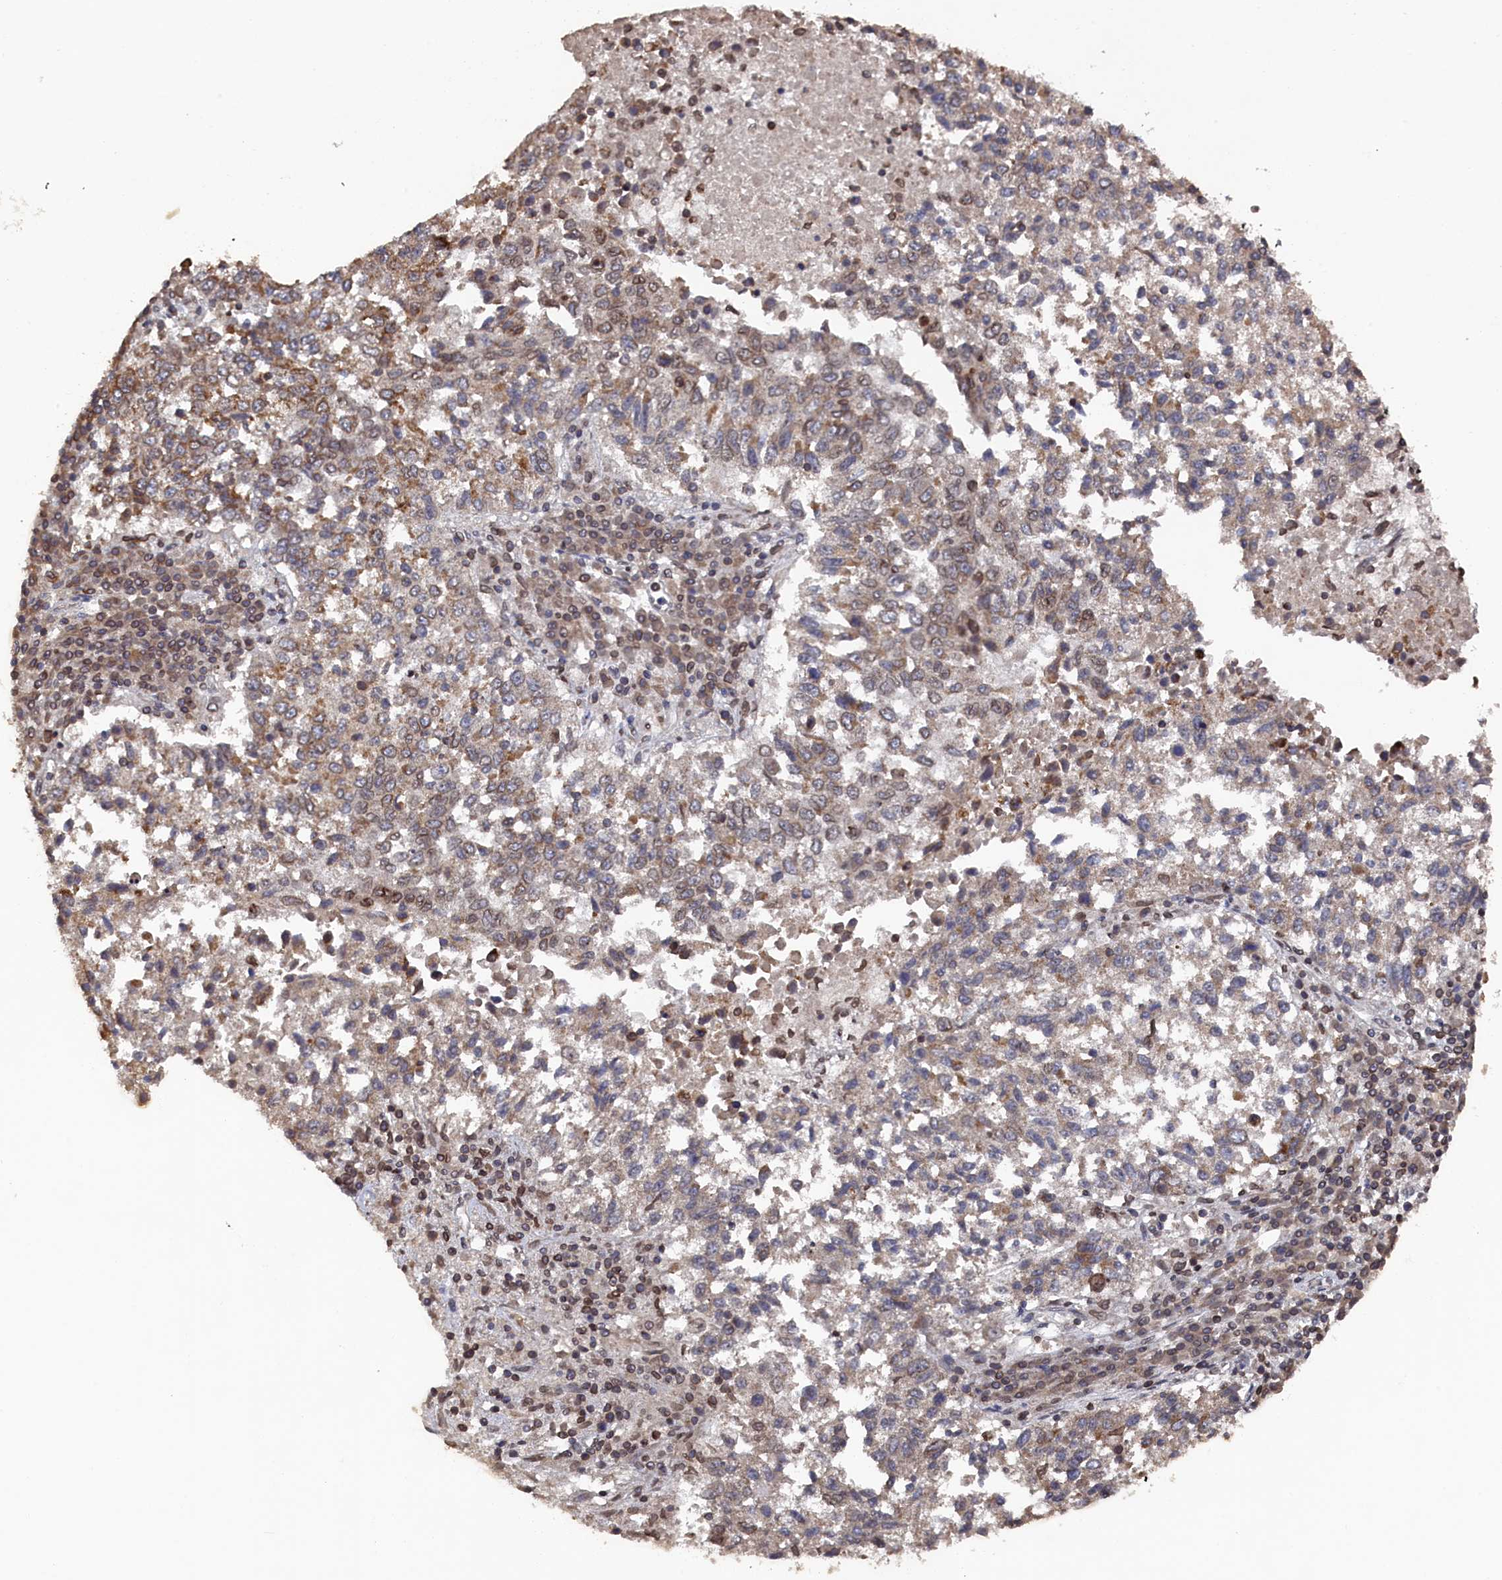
{"staining": {"intensity": "moderate", "quantity": "<25%", "location": "cytoplasmic/membranous"}, "tissue": "lung cancer", "cell_type": "Tumor cells", "image_type": "cancer", "snomed": [{"axis": "morphology", "description": "Squamous cell carcinoma, NOS"}, {"axis": "topography", "description": "Lung"}], "caption": "Tumor cells show low levels of moderate cytoplasmic/membranous positivity in approximately <25% of cells in lung squamous cell carcinoma.", "gene": "ANKEF1", "patient": {"sex": "male", "age": 73}}